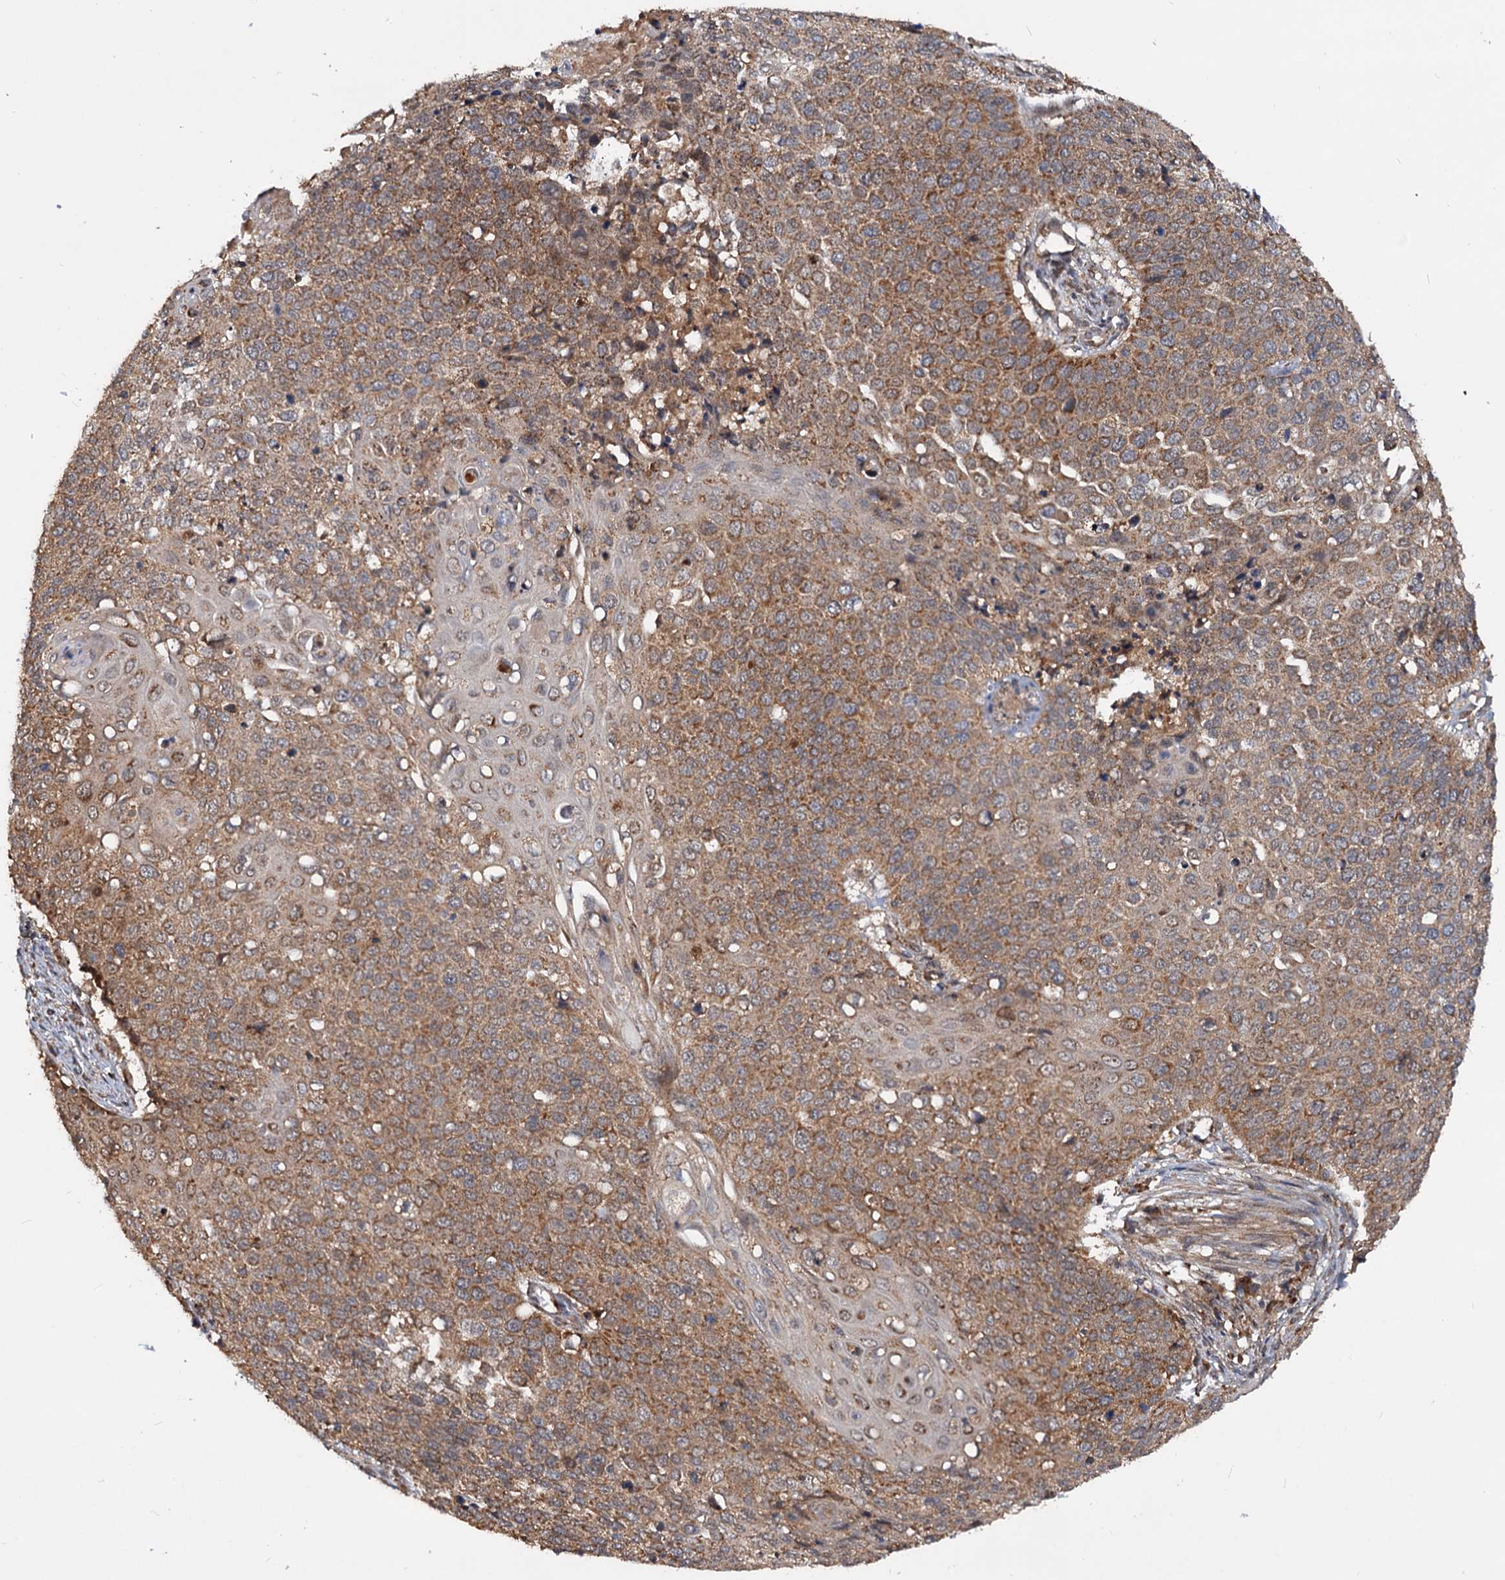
{"staining": {"intensity": "moderate", "quantity": ">75%", "location": "cytoplasmic/membranous"}, "tissue": "cervical cancer", "cell_type": "Tumor cells", "image_type": "cancer", "snomed": [{"axis": "morphology", "description": "Squamous cell carcinoma, NOS"}, {"axis": "topography", "description": "Cervix"}], "caption": "Brown immunohistochemical staining in cervical cancer displays moderate cytoplasmic/membranous positivity in about >75% of tumor cells. (DAB IHC, brown staining for protein, blue staining for nuclei).", "gene": "CEP76", "patient": {"sex": "female", "age": 39}}